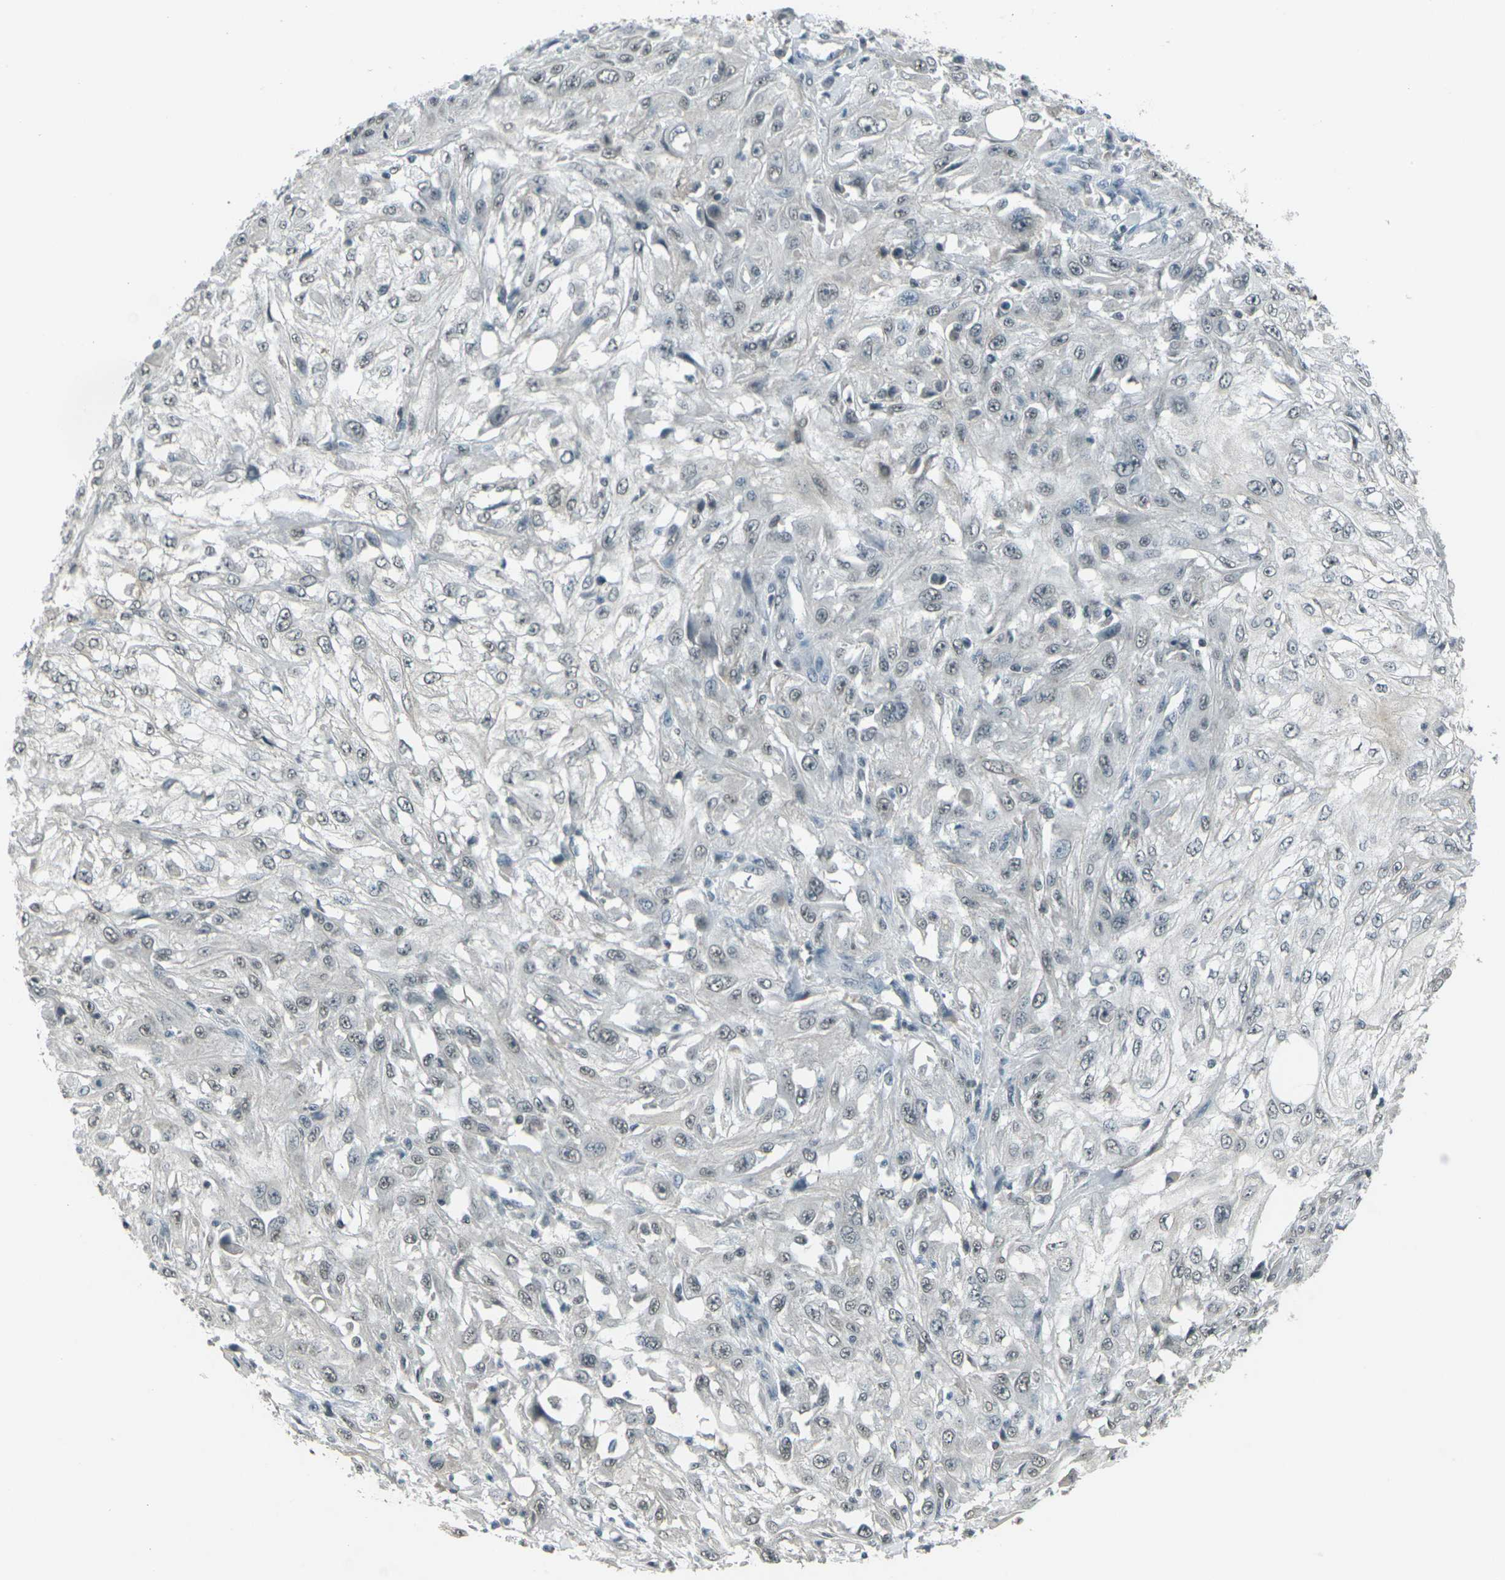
{"staining": {"intensity": "negative", "quantity": "none", "location": "none"}, "tissue": "skin cancer", "cell_type": "Tumor cells", "image_type": "cancer", "snomed": [{"axis": "morphology", "description": "Squamous cell carcinoma, NOS"}, {"axis": "topography", "description": "Skin"}], "caption": "The immunohistochemistry photomicrograph has no significant staining in tumor cells of skin cancer tissue. (DAB (3,3'-diaminobenzidine) IHC with hematoxylin counter stain).", "gene": "GPR19", "patient": {"sex": "male", "age": 75}}